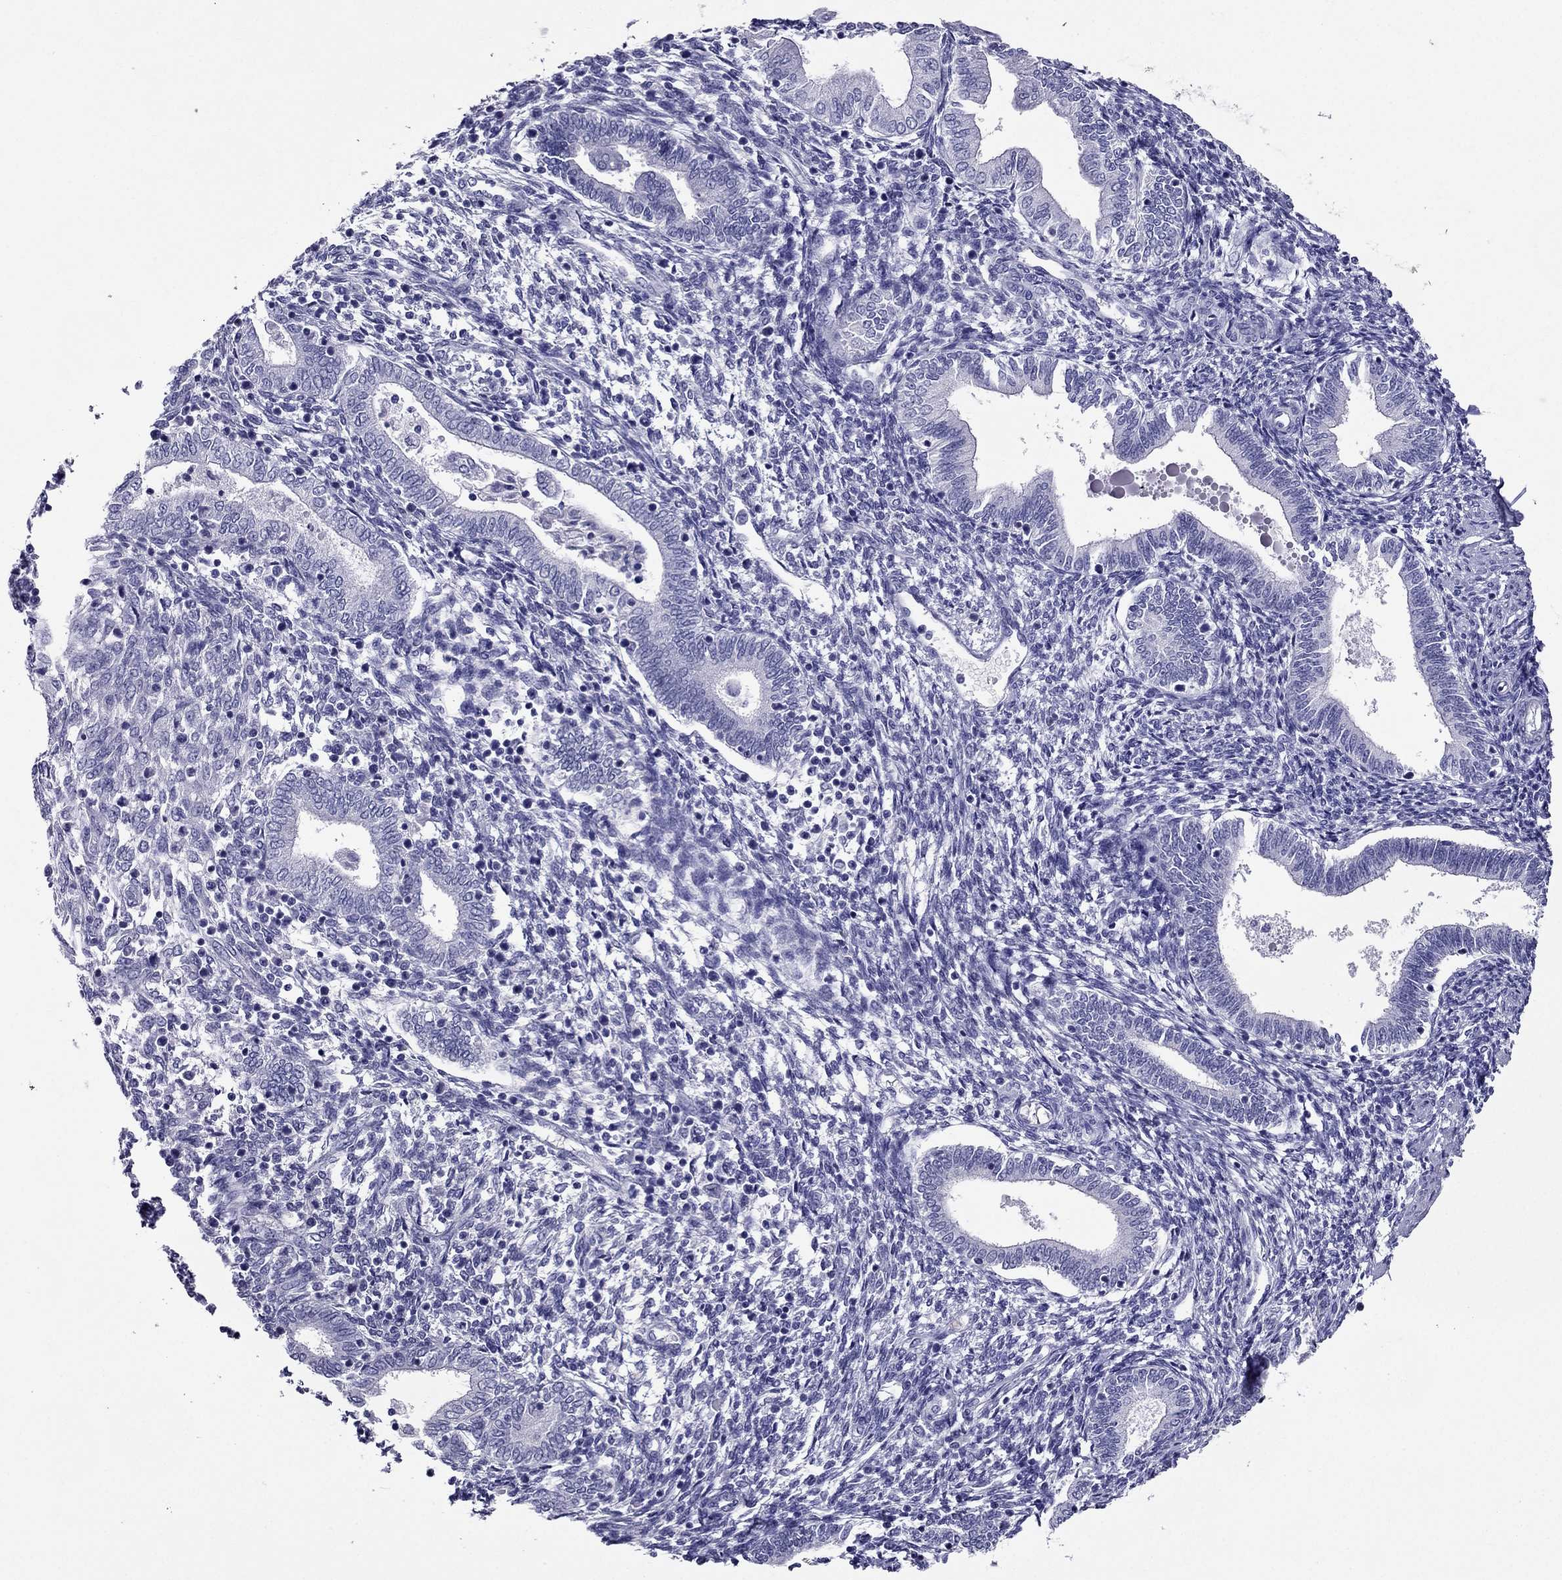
{"staining": {"intensity": "negative", "quantity": "none", "location": "none"}, "tissue": "endometrium", "cell_type": "Cells in endometrial stroma", "image_type": "normal", "snomed": [{"axis": "morphology", "description": "Normal tissue, NOS"}, {"axis": "topography", "description": "Endometrium"}], "caption": "The image exhibits no staining of cells in endometrial stroma in normal endometrium.", "gene": "ZNF541", "patient": {"sex": "female", "age": 42}}